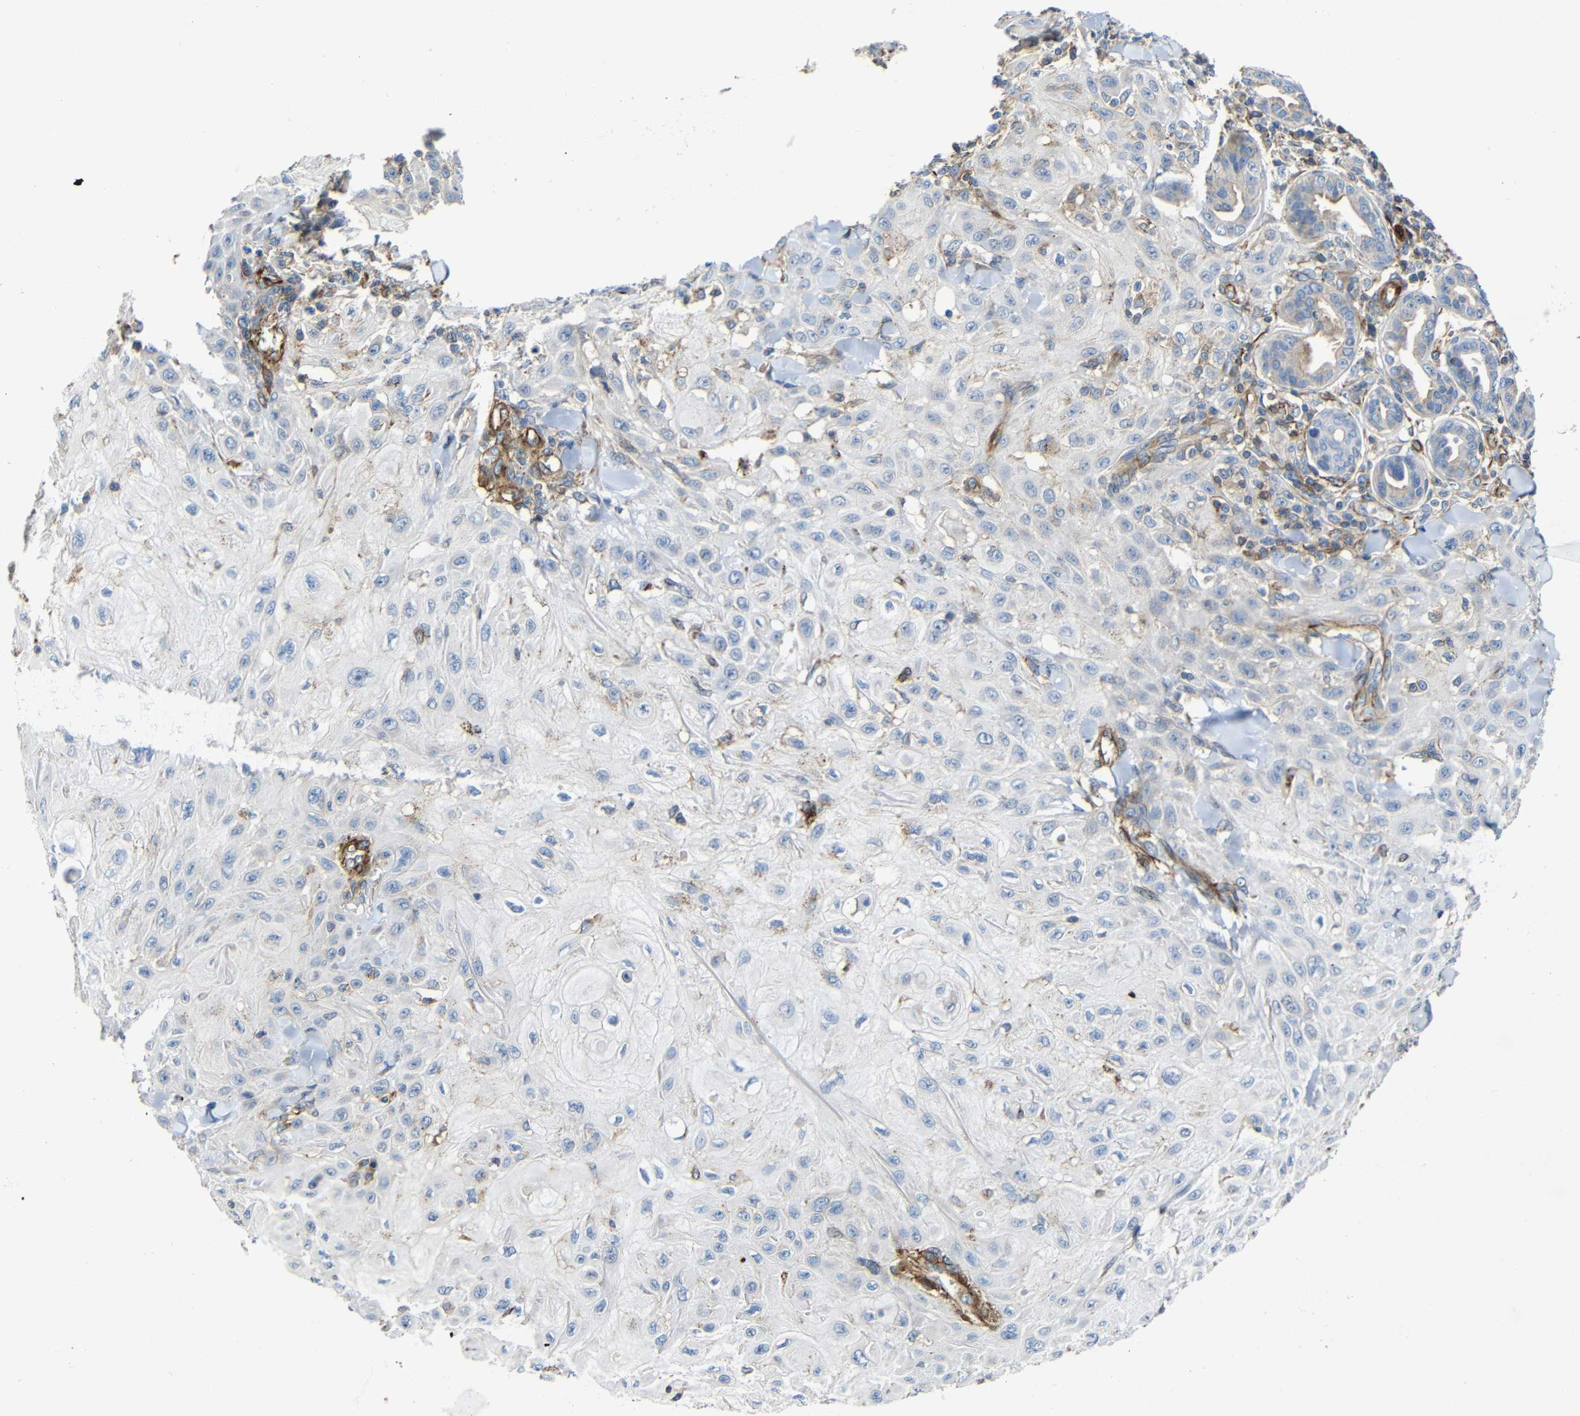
{"staining": {"intensity": "negative", "quantity": "none", "location": "none"}, "tissue": "skin cancer", "cell_type": "Tumor cells", "image_type": "cancer", "snomed": [{"axis": "morphology", "description": "Squamous cell carcinoma, NOS"}, {"axis": "topography", "description": "Skin"}], "caption": "An IHC image of skin cancer is shown. There is no staining in tumor cells of skin cancer.", "gene": "IGSF10", "patient": {"sex": "male", "age": 24}}